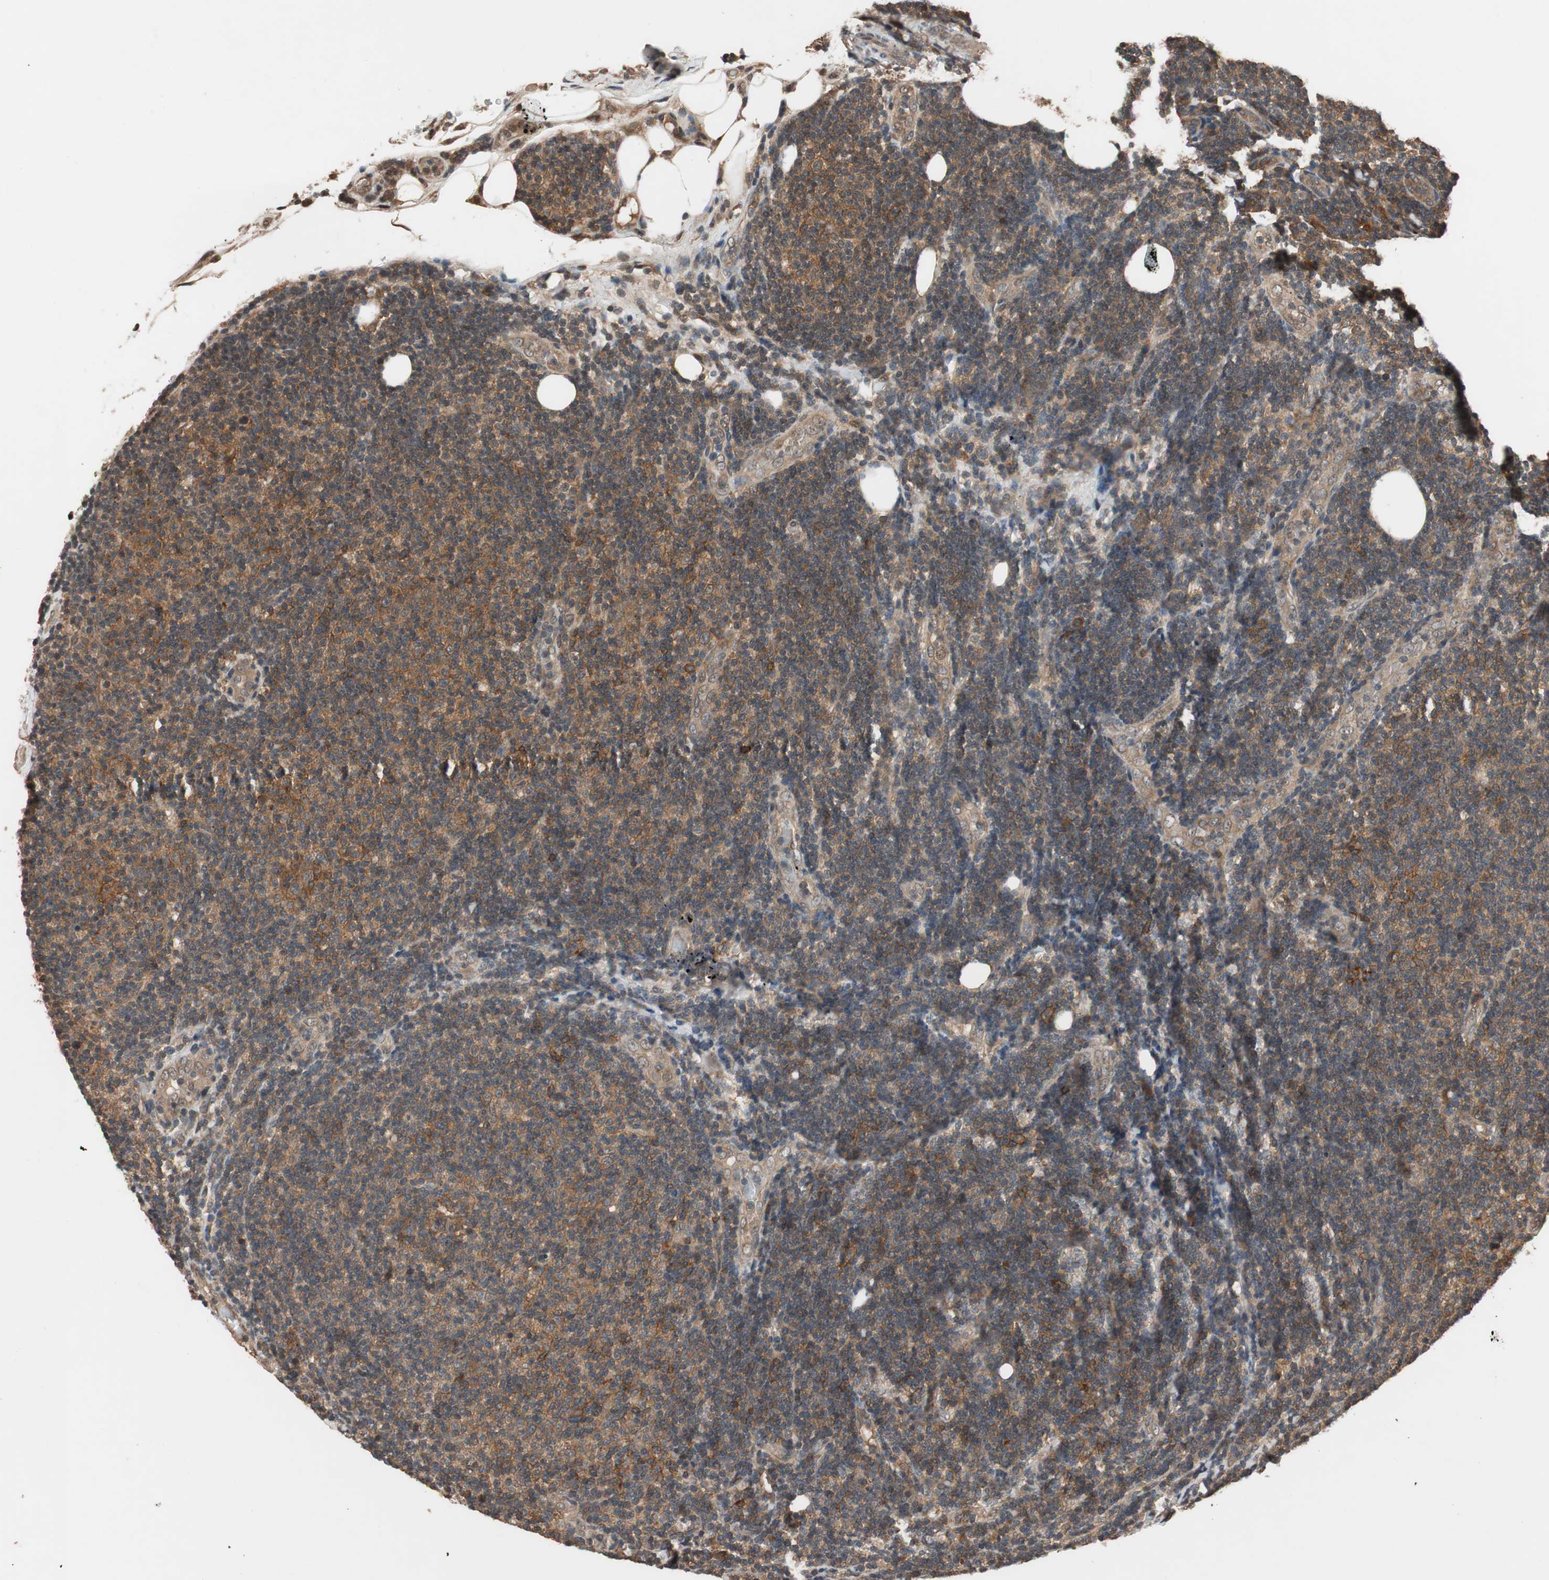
{"staining": {"intensity": "strong", "quantity": ">75%", "location": "cytoplasmic/membranous"}, "tissue": "lymphoma", "cell_type": "Tumor cells", "image_type": "cancer", "snomed": [{"axis": "morphology", "description": "Malignant lymphoma, non-Hodgkin's type, Low grade"}, {"axis": "topography", "description": "Lymph node"}], "caption": "Protein expression analysis of malignant lymphoma, non-Hodgkin's type (low-grade) shows strong cytoplasmic/membranous positivity in approximately >75% of tumor cells.", "gene": "TMEM230", "patient": {"sex": "male", "age": 83}}